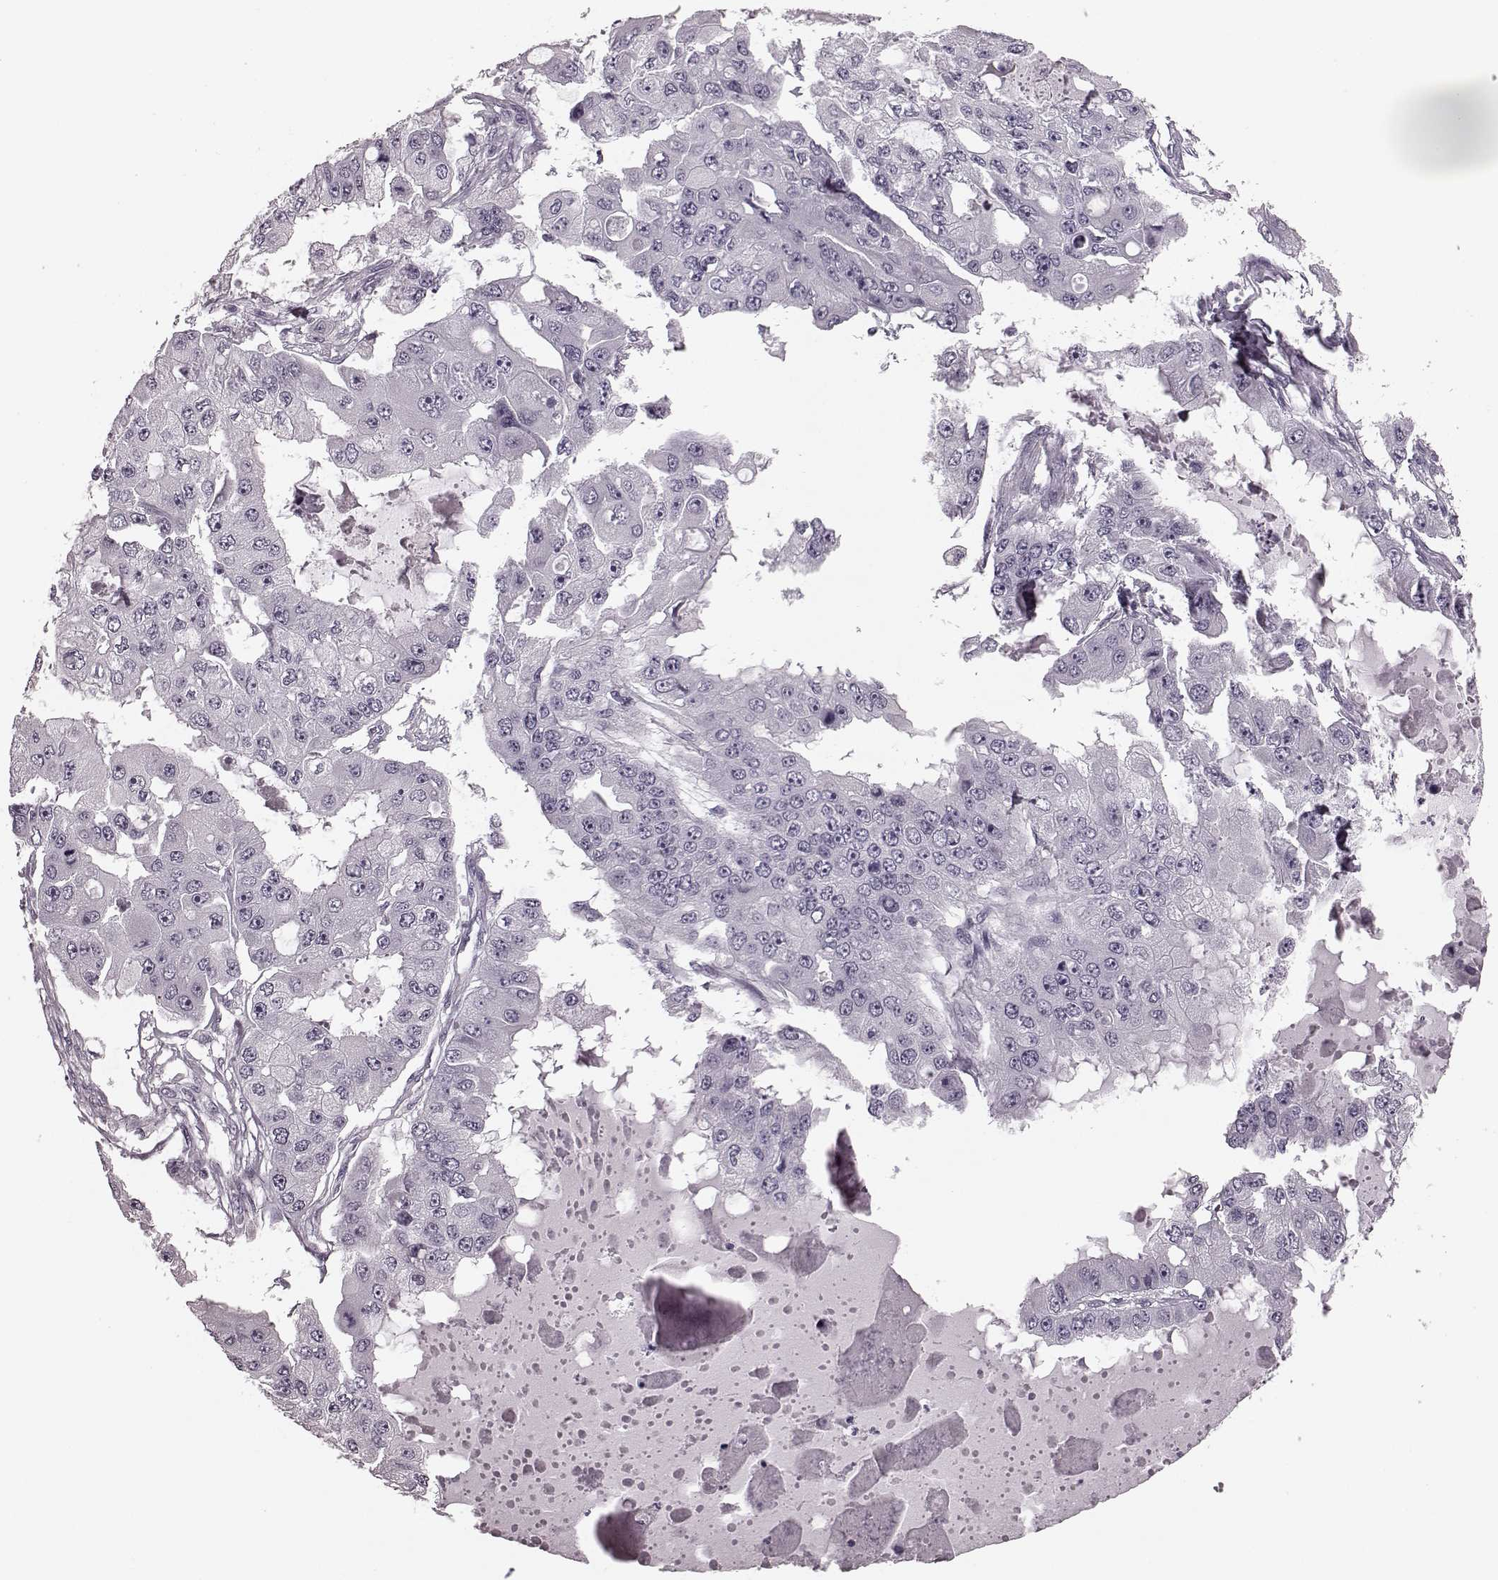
{"staining": {"intensity": "negative", "quantity": "none", "location": "none"}, "tissue": "ovarian cancer", "cell_type": "Tumor cells", "image_type": "cancer", "snomed": [{"axis": "morphology", "description": "Cystadenocarcinoma, serous, NOS"}, {"axis": "topography", "description": "Ovary"}], "caption": "The immunohistochemistry (IHC) micrograph has no significant positivity in tumor cells of serous cystadenocarcinoma (ovarian) tissue.", "gene": "TRPM1", "patient": {"sex": "female", "age": 56}}